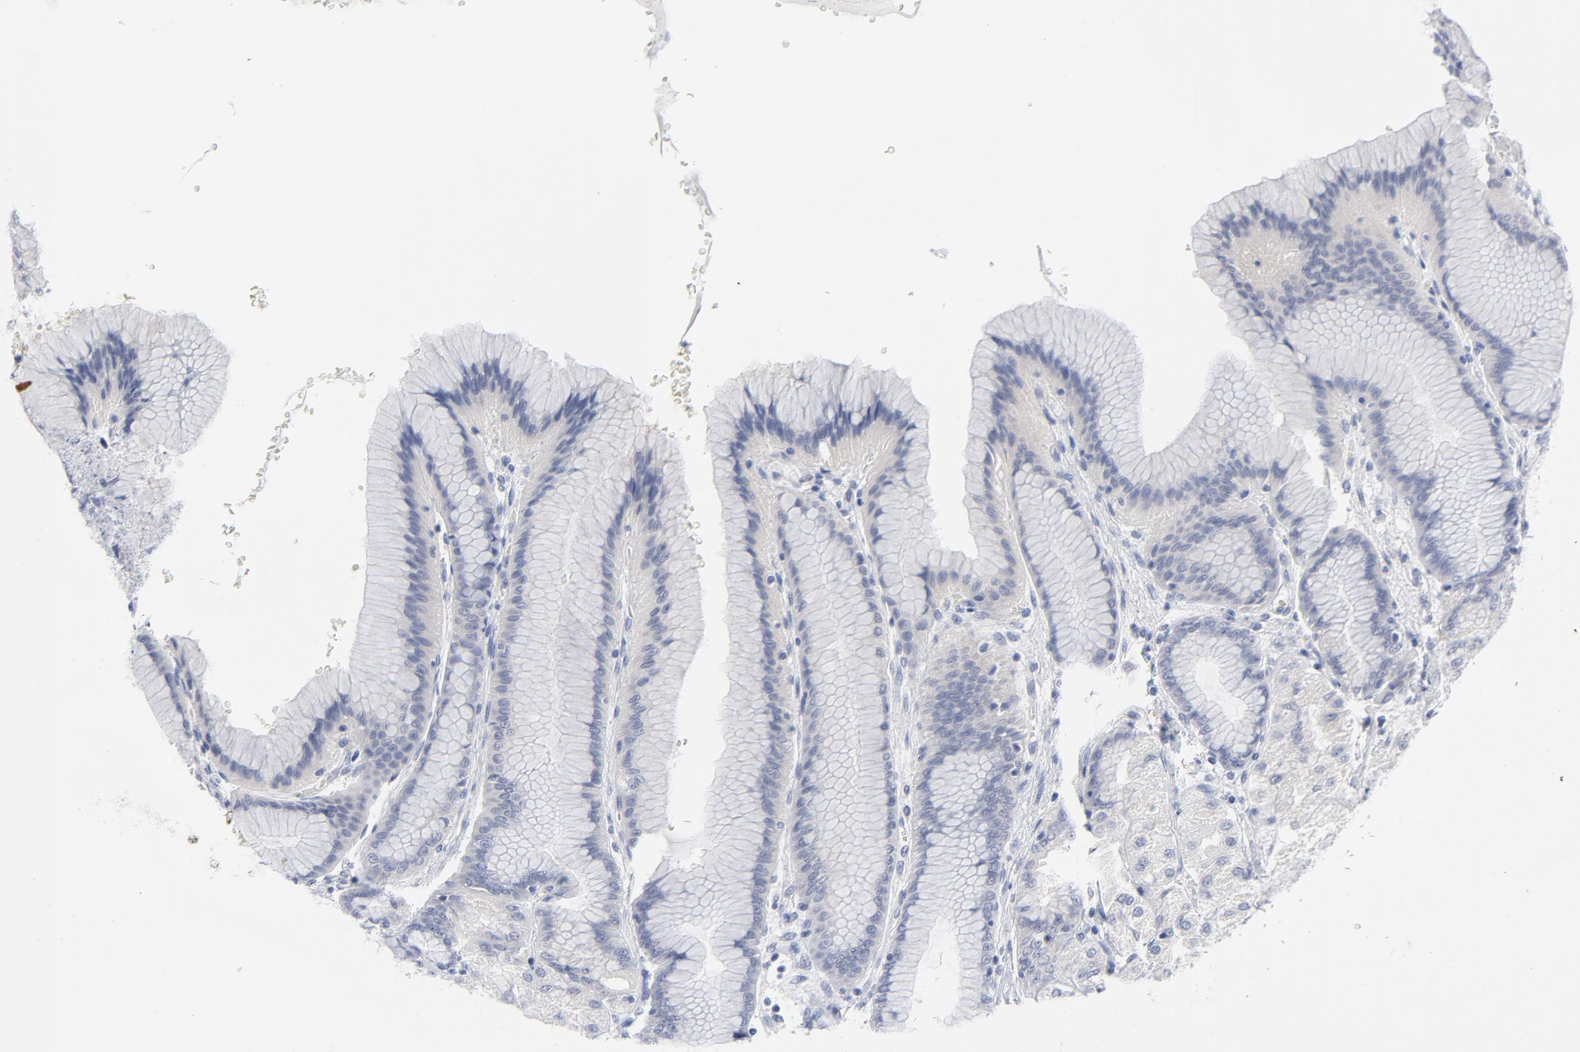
{"staining": {"intensity": "negative", "quantity": "none", "location": "none"}, "tissue": "stomach", "cell_type": "Glandular cells", "image_type": "normal", "snomed": [{"axis": "morphology", "description": "Normal tissue, NOS"}, {"axis": "morphology", "description": "Adenocarcinoma, NOS"}, {"axis": "topography", "description": "Stomach"}, {"axis": "topography", "description": "Stomach, lower"}], "caption": "Immunohistochemistry (IHC) image of benign stomach stained for a protein (brown), which reveals no staining in glandular cells. (DAB immunohistochemistry (IHC) visualized using brightfield microscopy, high magnification).", "gene": "CLEC4G", "patient": {"sex": "female", "age": 65}}